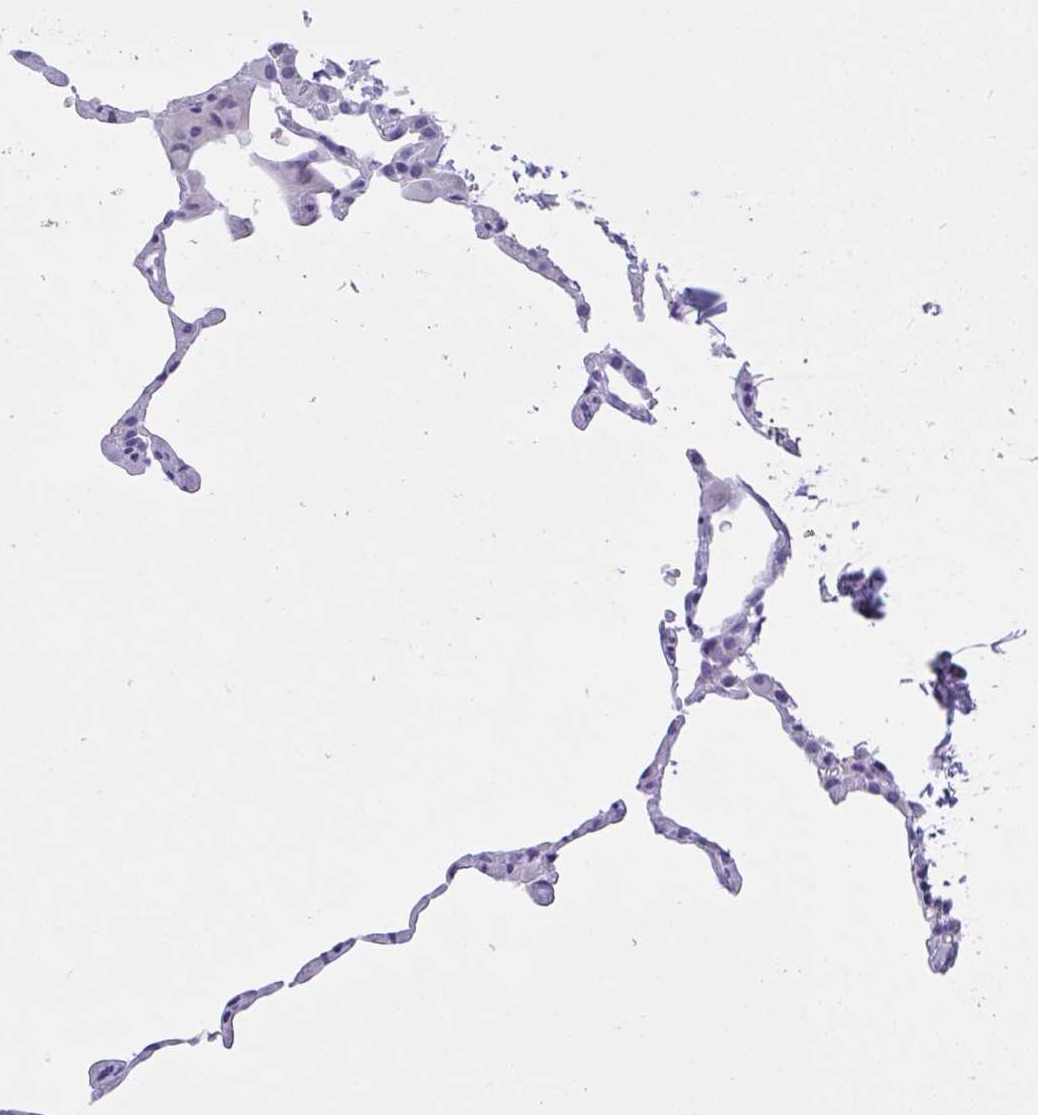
{"staining": {"intensity": "negative", "quantity": "none", "location": "none"}, "tissue": "lung", "cell_type": "Alveolar cells", "image_type": "normal", "snomed": [{"axis": "morphology", "description": "Normal tissue, NOS"}, {"axis": "topography", "description": "Lung"}], "caption": "Lung was stained to show a protein in brown. There is no significant positivity in alveolar cells. (IHC, brightfield microscopy, high magnification).", "gene": "YBX2", "patient": {"sex": "female", "age": 57}}